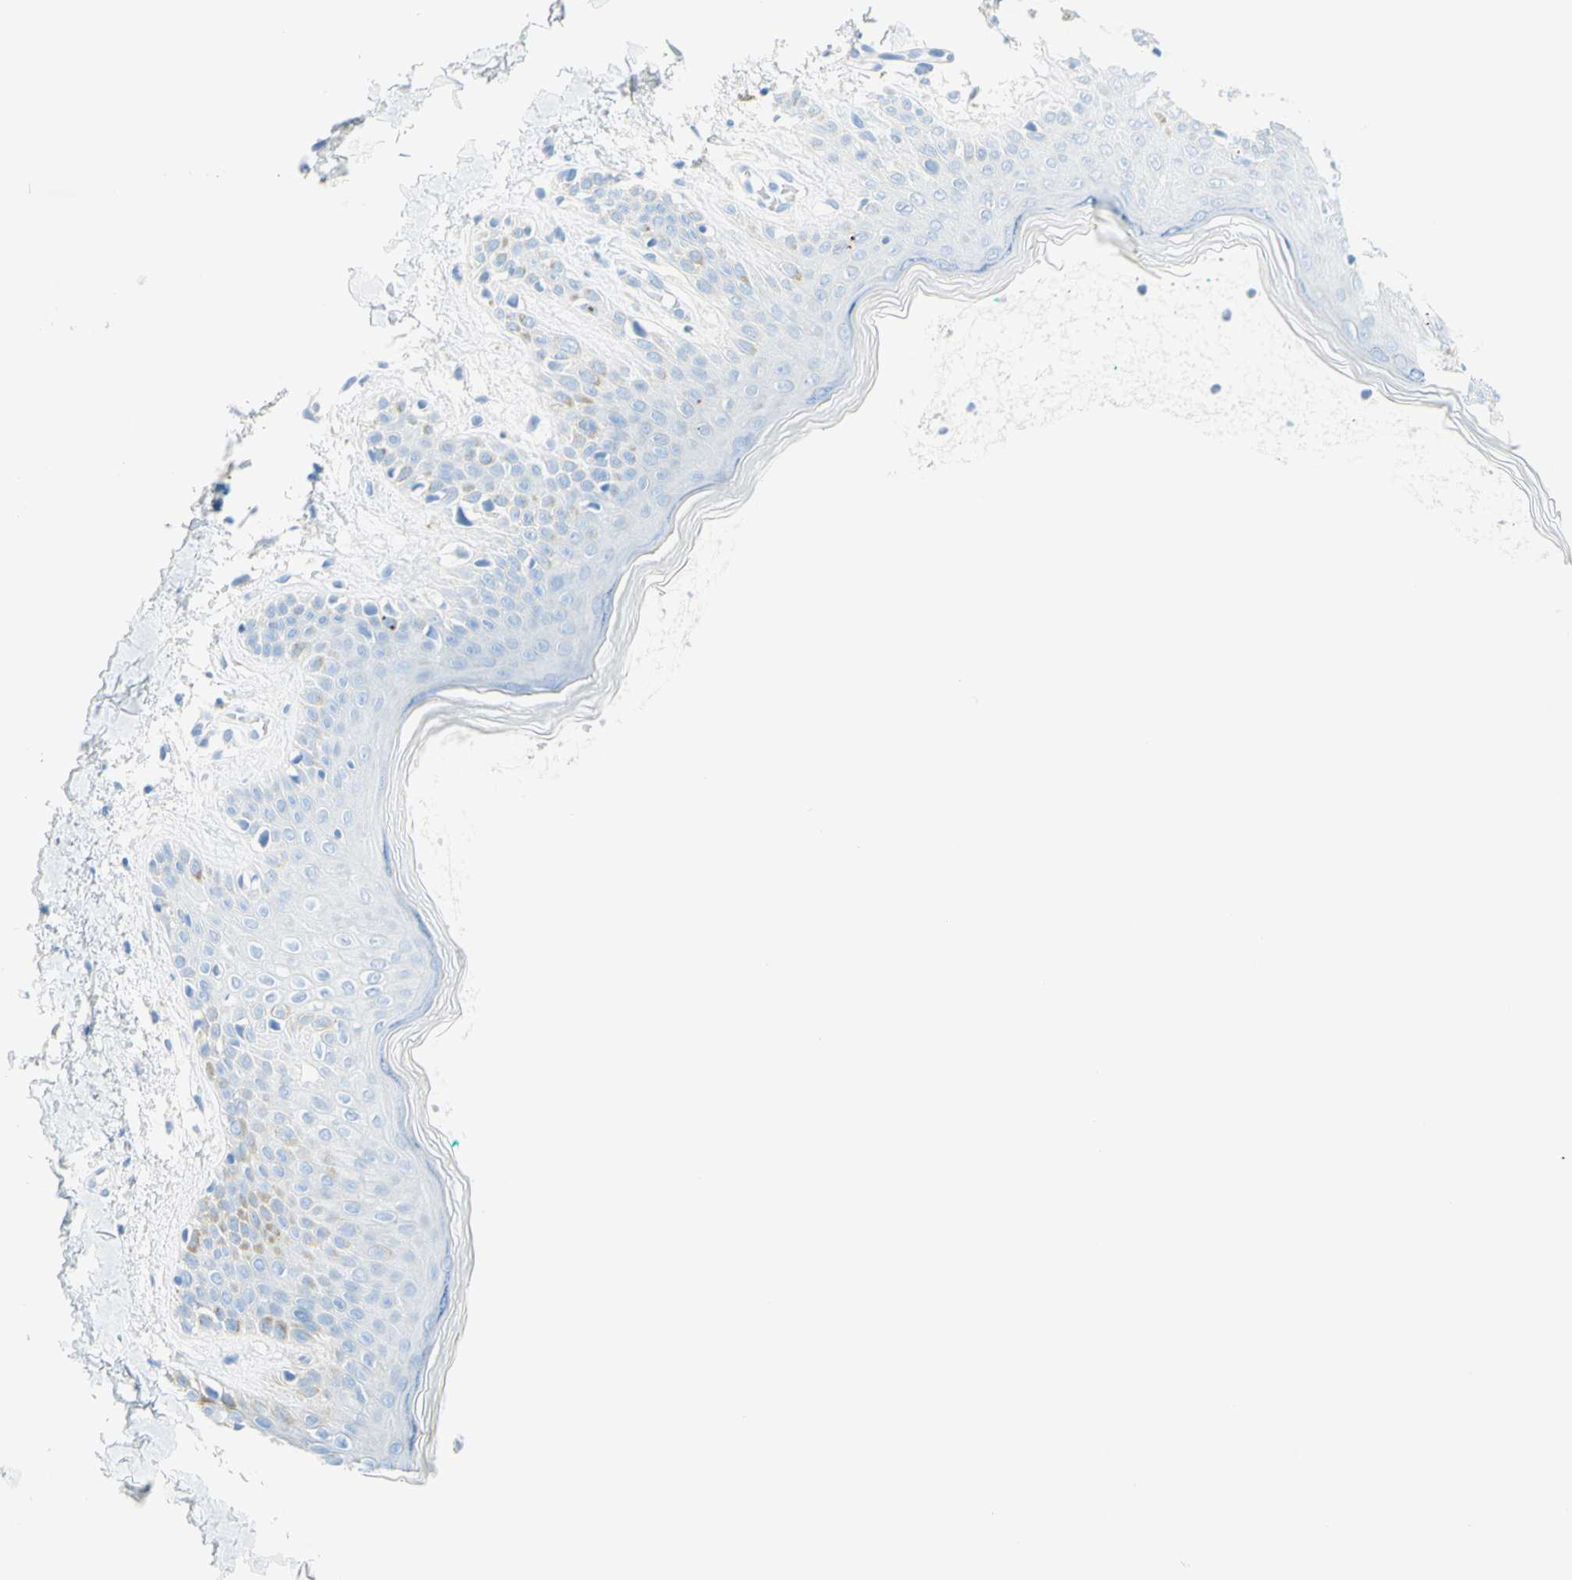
{"staining": {"intensity": "weak", "quantity": "<25%", "location": "cytoplasmic/membranous"}, "tissue": "melanoma", "cell_type": "Tumor cells", "image_type": "cancer", "snomed": [{"axis": "morphology", "description": "Malignant melanoma, NOS"}, {"axis": "topography", "description": "Skin"}], "caption": "Micrograph shows no significant protein staining in tumor cells of malignant melanoma.", "gene": "IL6ST", "patient": {"sex": "female", "age": 46}}